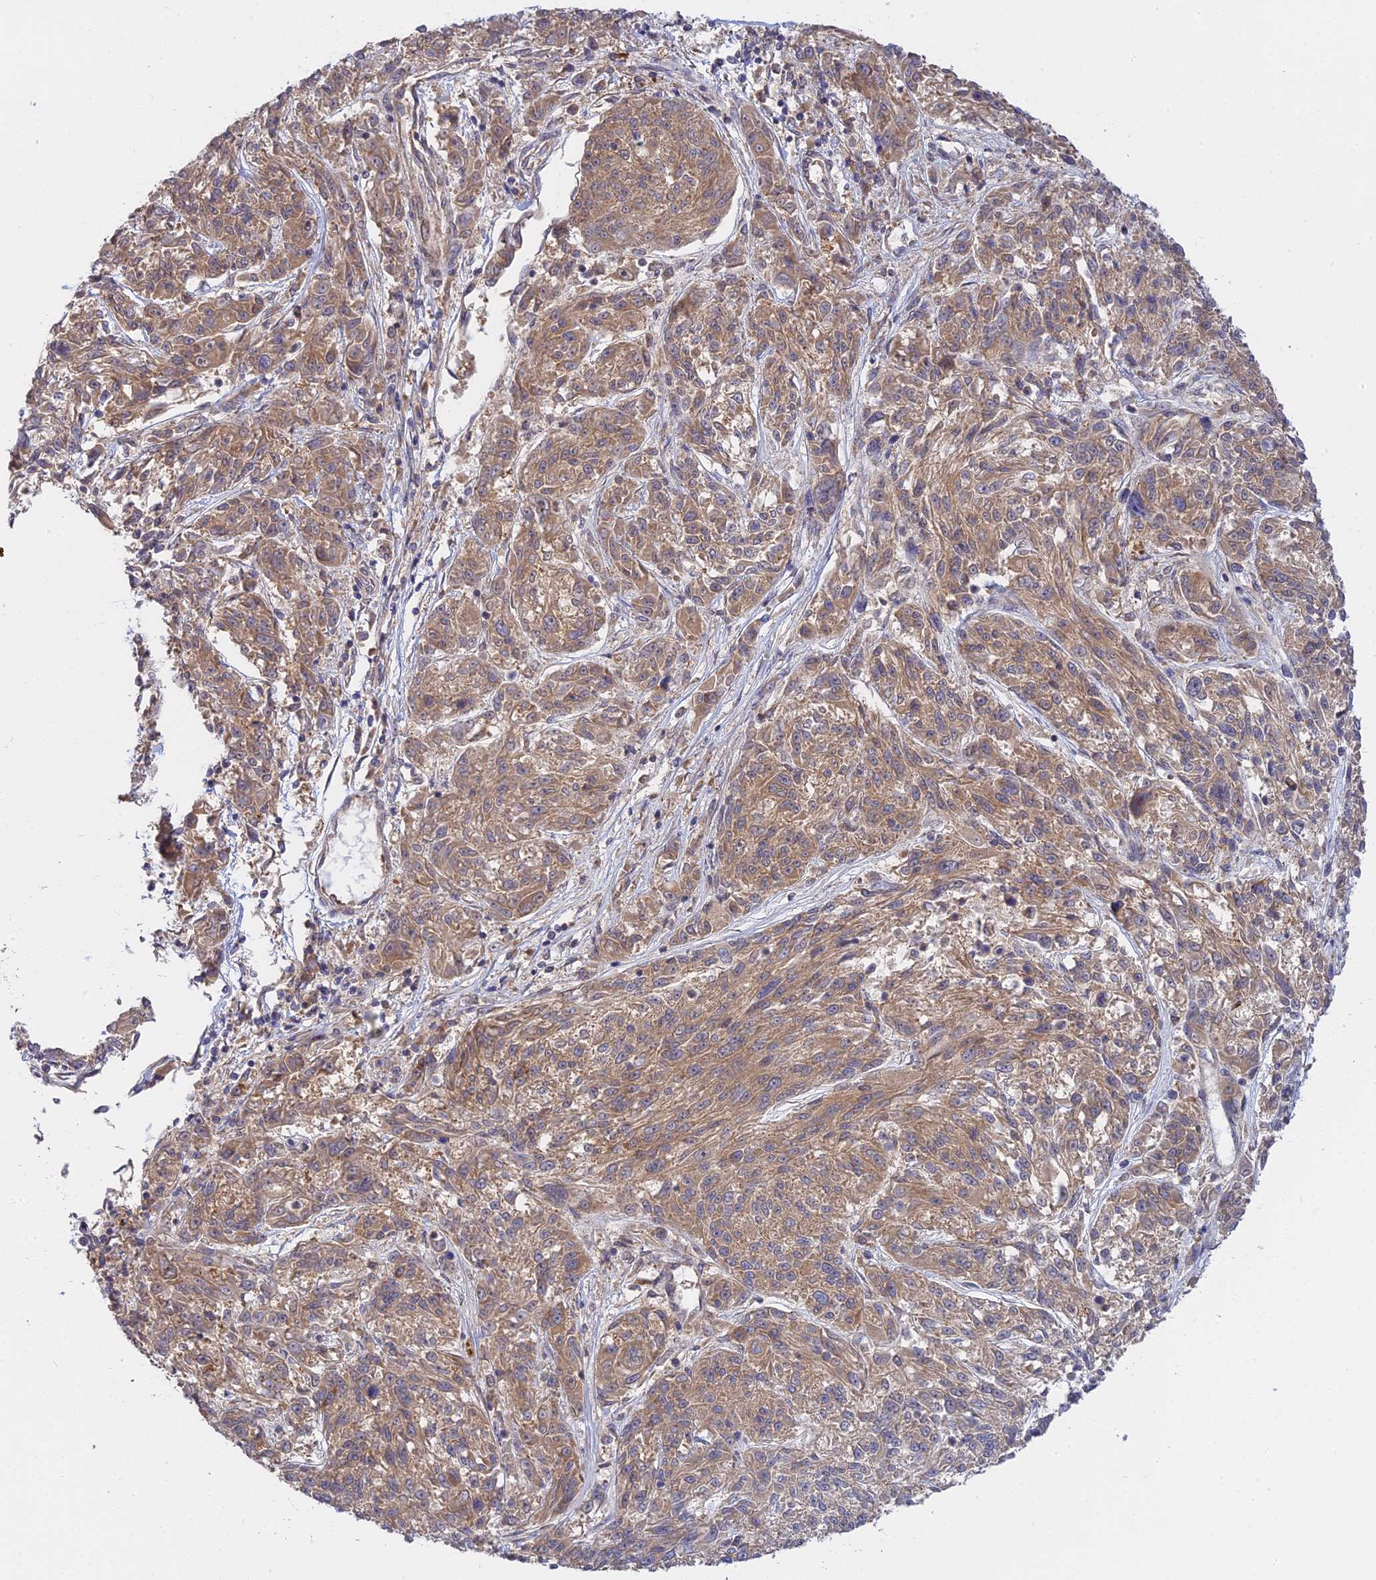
{"staining": {"intensity": "moderate", "quantity": ">75%", "location": "cytoplasmic/membranous"}, "tissue": "melanoma", "cell_type": "Tumor cells", "image_type": "cancer", "snomed": [{"axis": "morphology", "description": "Malignant melanoma, NOS"}, {"axis": "topography", "description": "Skin"}], "caption": "Immunohistochemical staining of malignant melanoma exhibits medium levels of moderate cytoplasmic/membranous staining in about >75% of tumor cells.", "gene": "IL21R", "patient": {"sex": "male", "age": 53}}